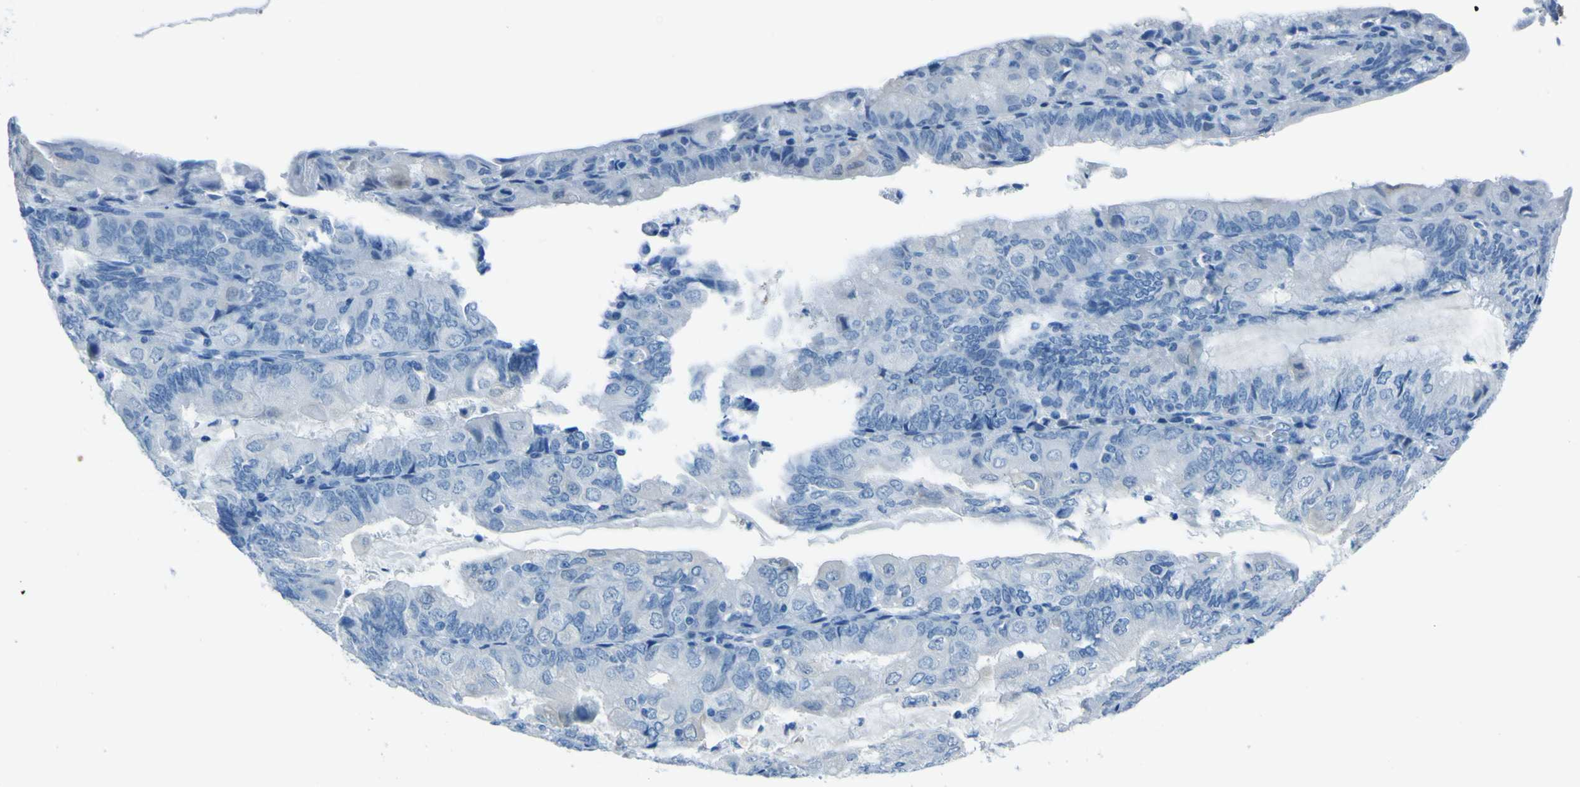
{"staining": {"intensity": "negative", "quantity": "none", "location": "none"}, "tissue": "endometrial cancer", "cell_type": "Tumor cells", "image_type": "cancer", "snomed": [{"axis": "morphology", "description": "Adenocarcinoma, NOS"}, {"axis": "topography", "description": "Endometrium"}], "caption": "There is no significant positivity in tumor cells of endometrial cancer (adenocarcinoma).", "gene": "PHKG1", "patient": {"sex": "female", "age": 81}}